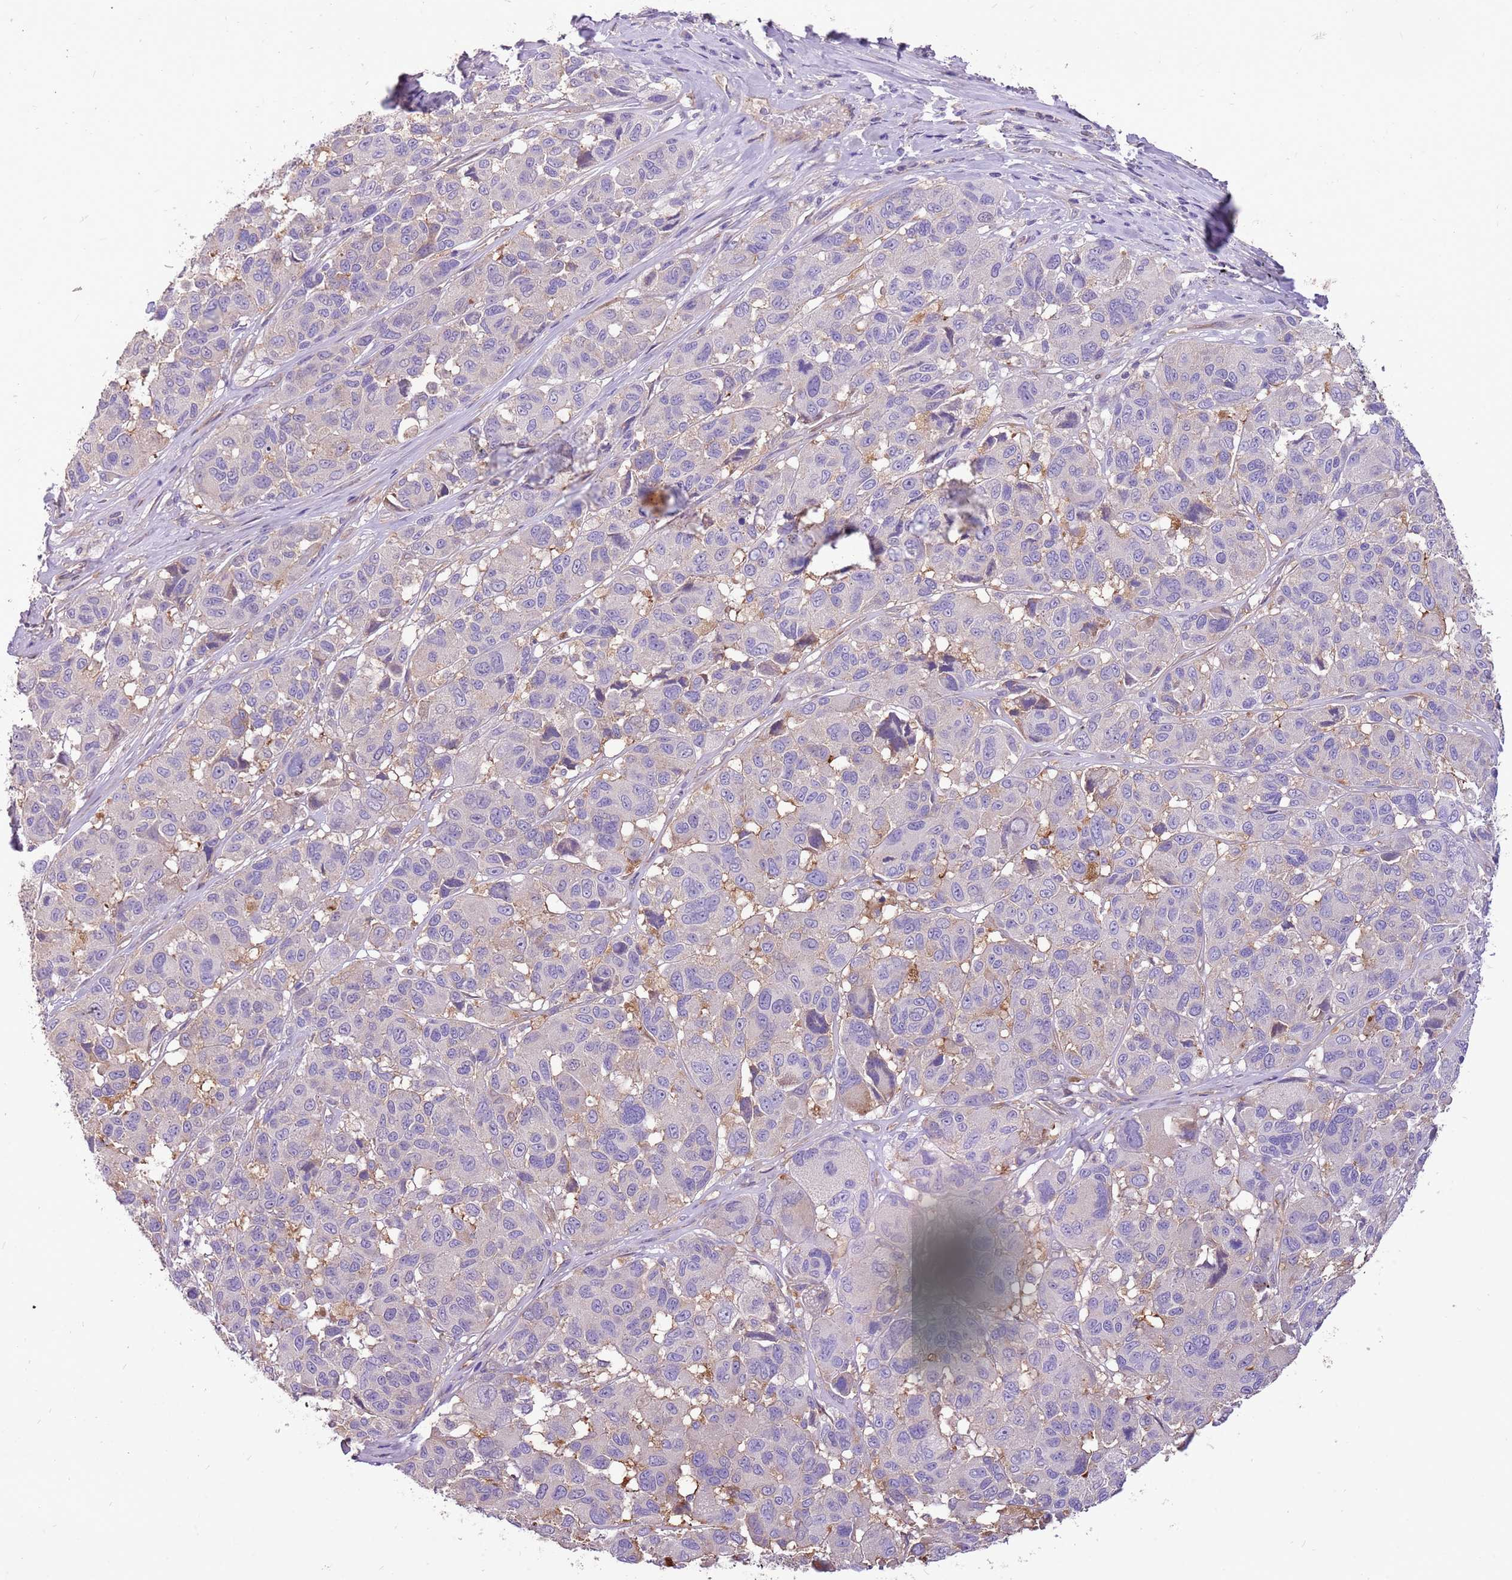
{"staining": {"intensity": "negative", "quantity": "none", "location": "none"}, "tissue": "melanoma", "cell_type": "Tumor cells", "image_type": "cancer", "snomed": [{"axis": "morphology", "description": "Malignant melanoma, NOS"}, {"axis": "topography", "description": "Skin"}], "caption": "A high-resolution micrograph shows IHC staining of melanoma, which exhibits no significant staining in tumor cells. Brightfield microscopy of IHC stained with DAB (3,3'-diaminobenzidine) (brown) and hematoxylin (blue), captured at high magnification.", "gene": "WASHC4", "patient": {"sex": "female", "age": 66}}